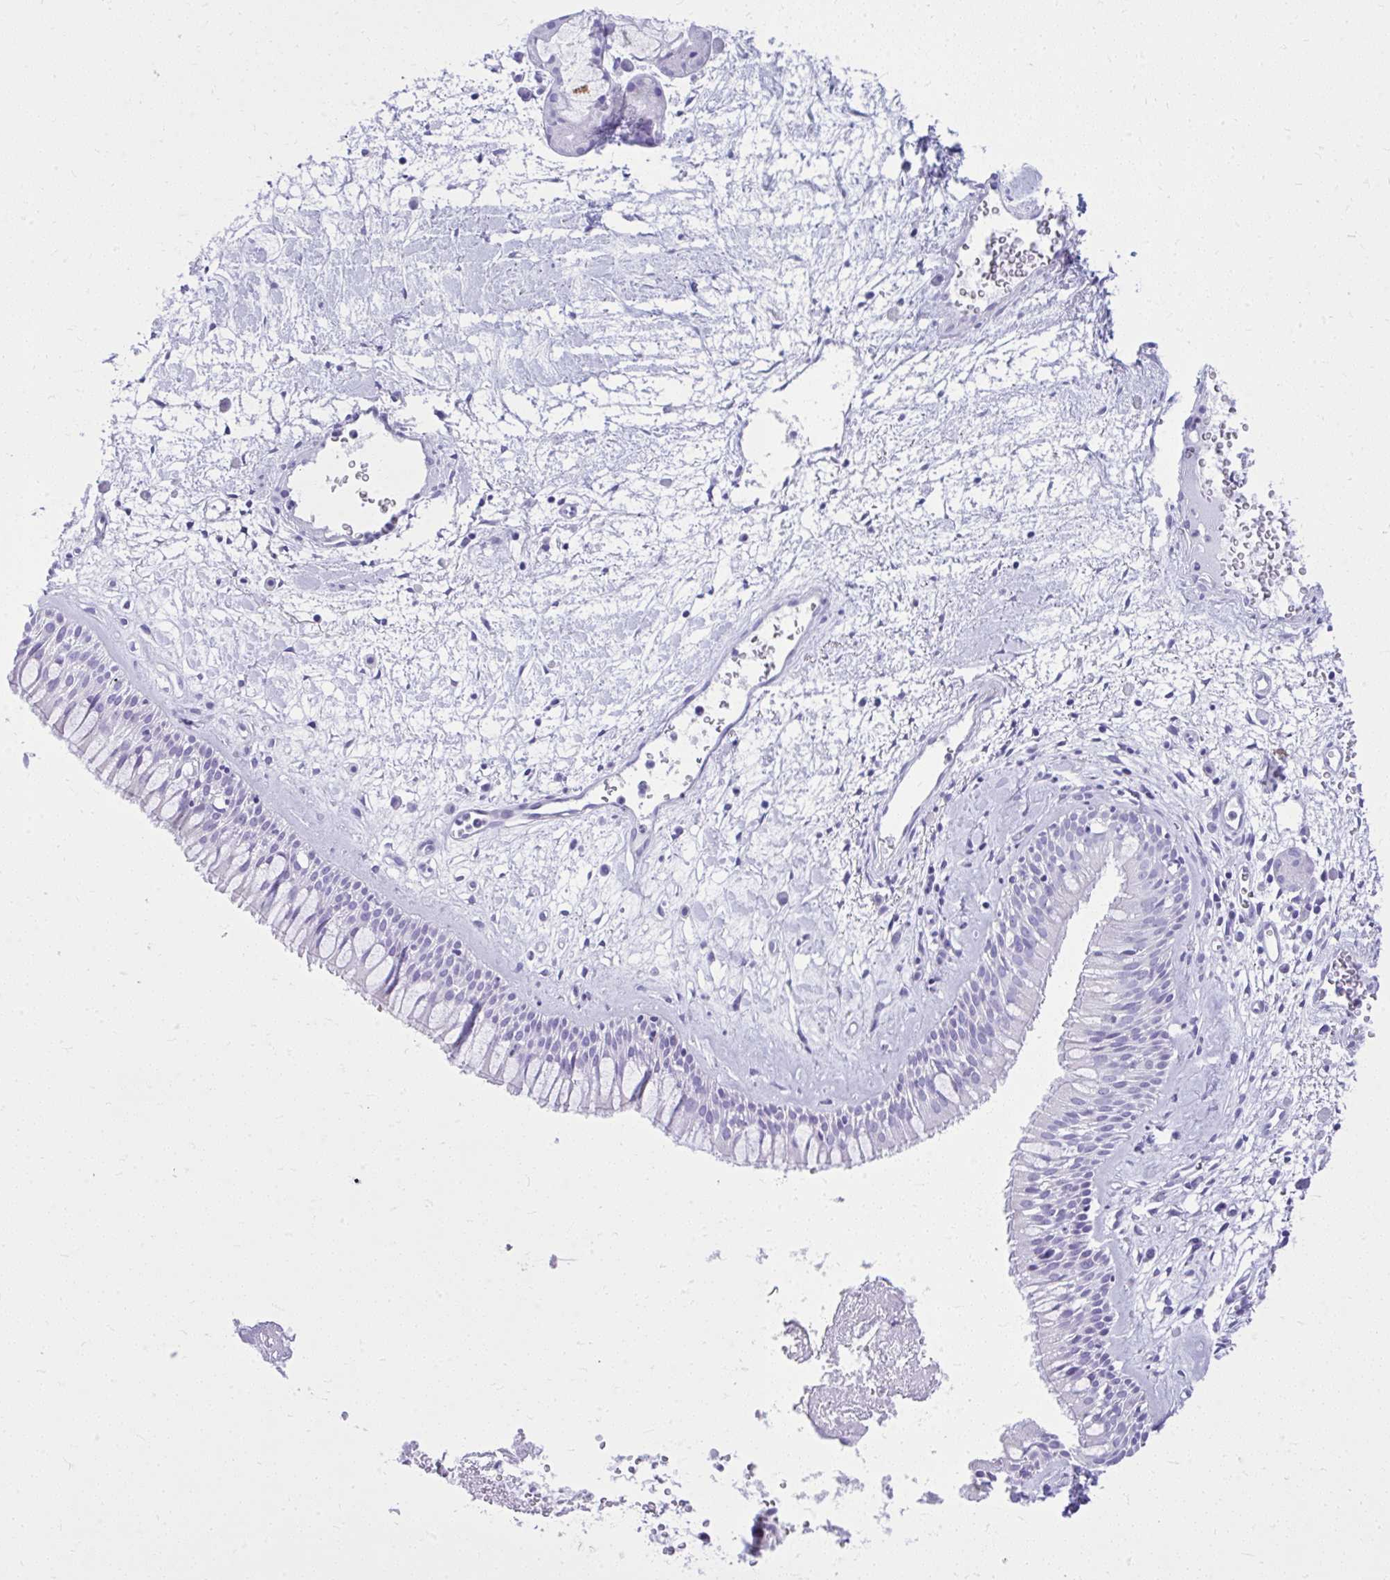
{"staining": {"intensity": "negative", "quantity": "none", "location": "none"}, "tissue": "nasopharynx", "cell_type": "Respiratory epithelial cells", "image_type": "normal", "snomed": [{"axis": "morphology", "description": "Normal tissue, NOS"}, {"axis": "topography", "description": "Nasopharynx"}], "caption": "Respiratory epithelial cells show no significant positivity in normal nasopharynx. (DAB IHC visualized using brightfield microscopy, high magnification).", "gene": "RALYL", "patient": {"sex": "male", "age": 65}}